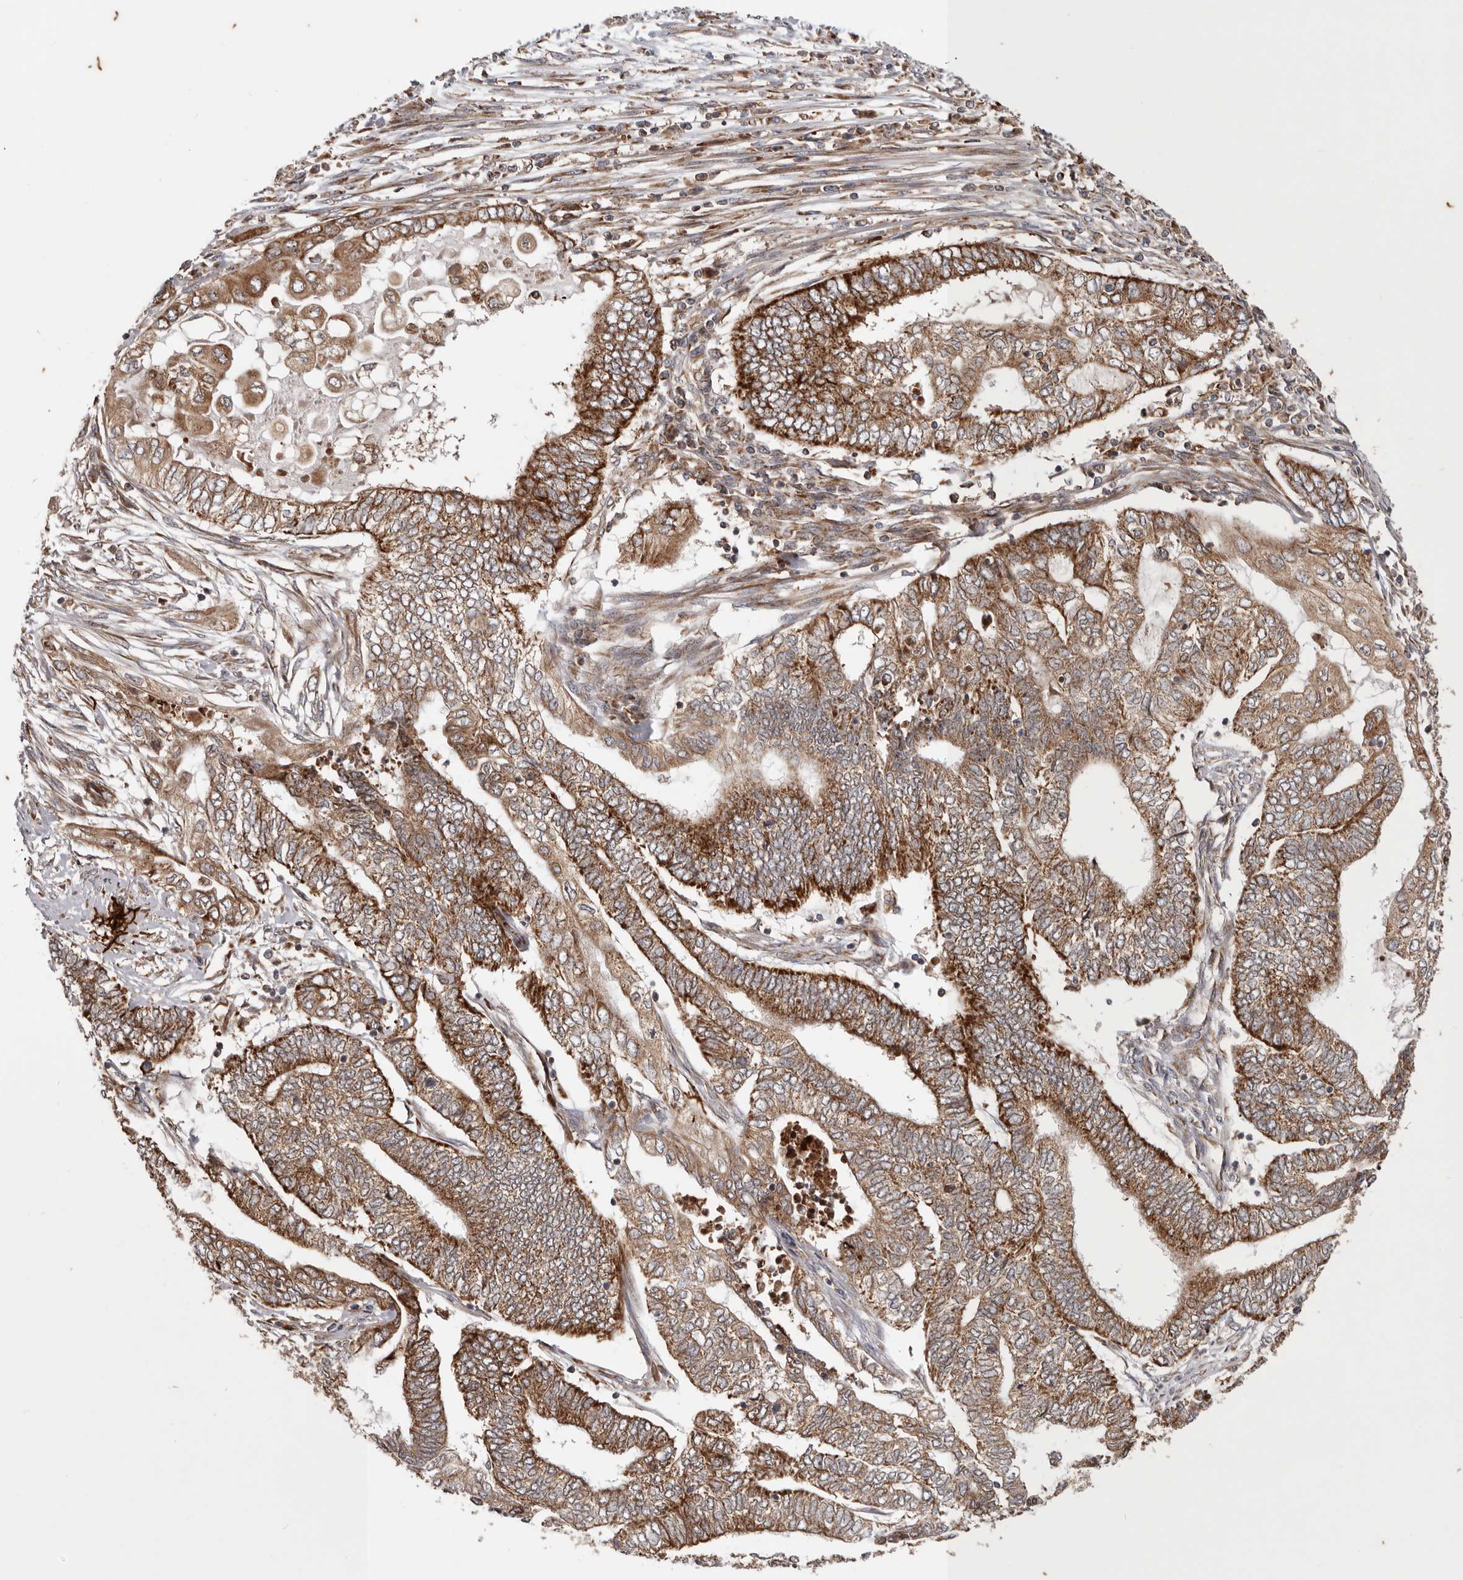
{"staining": {"intensity": "strong", "quantity": ">75%", "location": "cytoplasmic/membranous"}, "tissue": "endometrial cancer", "cell_type": "Tumor cells", "image_type": "cancer", "snomed": [{"axis": "morphology", "description": "Adenocarcinoma, NOS"}, {"axis": "topography", "description": "Uterus"}, {"axis": "topography", "description": "Endometrium"}], "caption": "A brown stain shows strong cytoplasmic/membranous expression of a protein in human endometrial cancer (adenocarcinoma) tumor cells. (DAB = brown stain, brightfield microscopy at high magnification).", "gene": "MRPS10", "patient": {"sex": "female", "age": 70}}